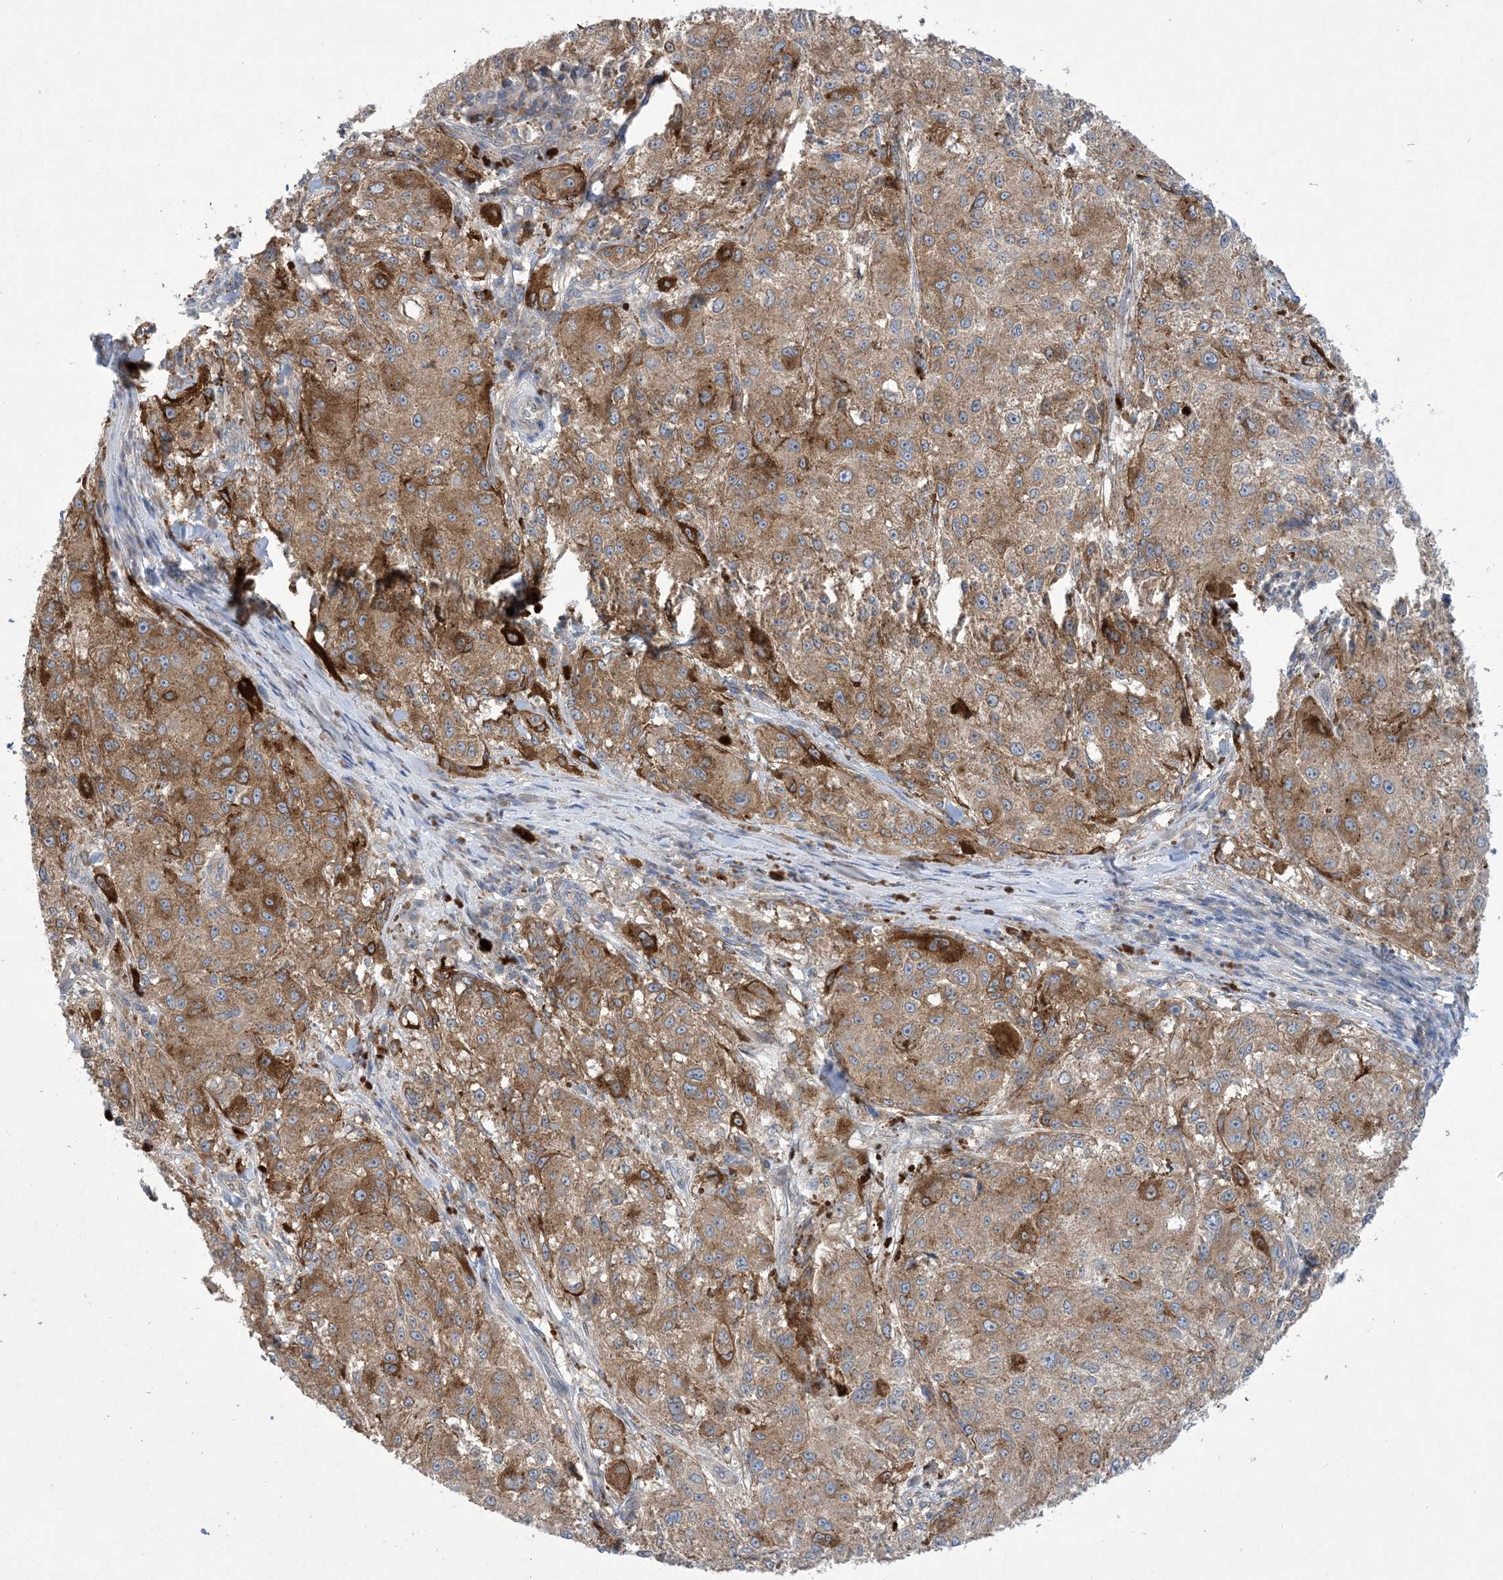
{"staining": {"intensity": "strong", "quantity": ">75%", "location": "cytoplasmic/membranous"}, "tissue": "melanoma", "cell_type": "Tumor cells", "image_type": "cancer", "snomed": [{"axis": "morphology", "description": "Necrosis, NOS"}, {"axis": "morphology", "description": "Malignant melanoma, NOS"}, {"axis": "topography", "description": "Skin"}], "caption": "Melanoma stained with a brown dye exhibits strong cytoplasmic/membranous positive positivity in approximately >75% of tumor cells.", "gene": "EHBP1", "patient": {"sex": "female", "age": 87}}